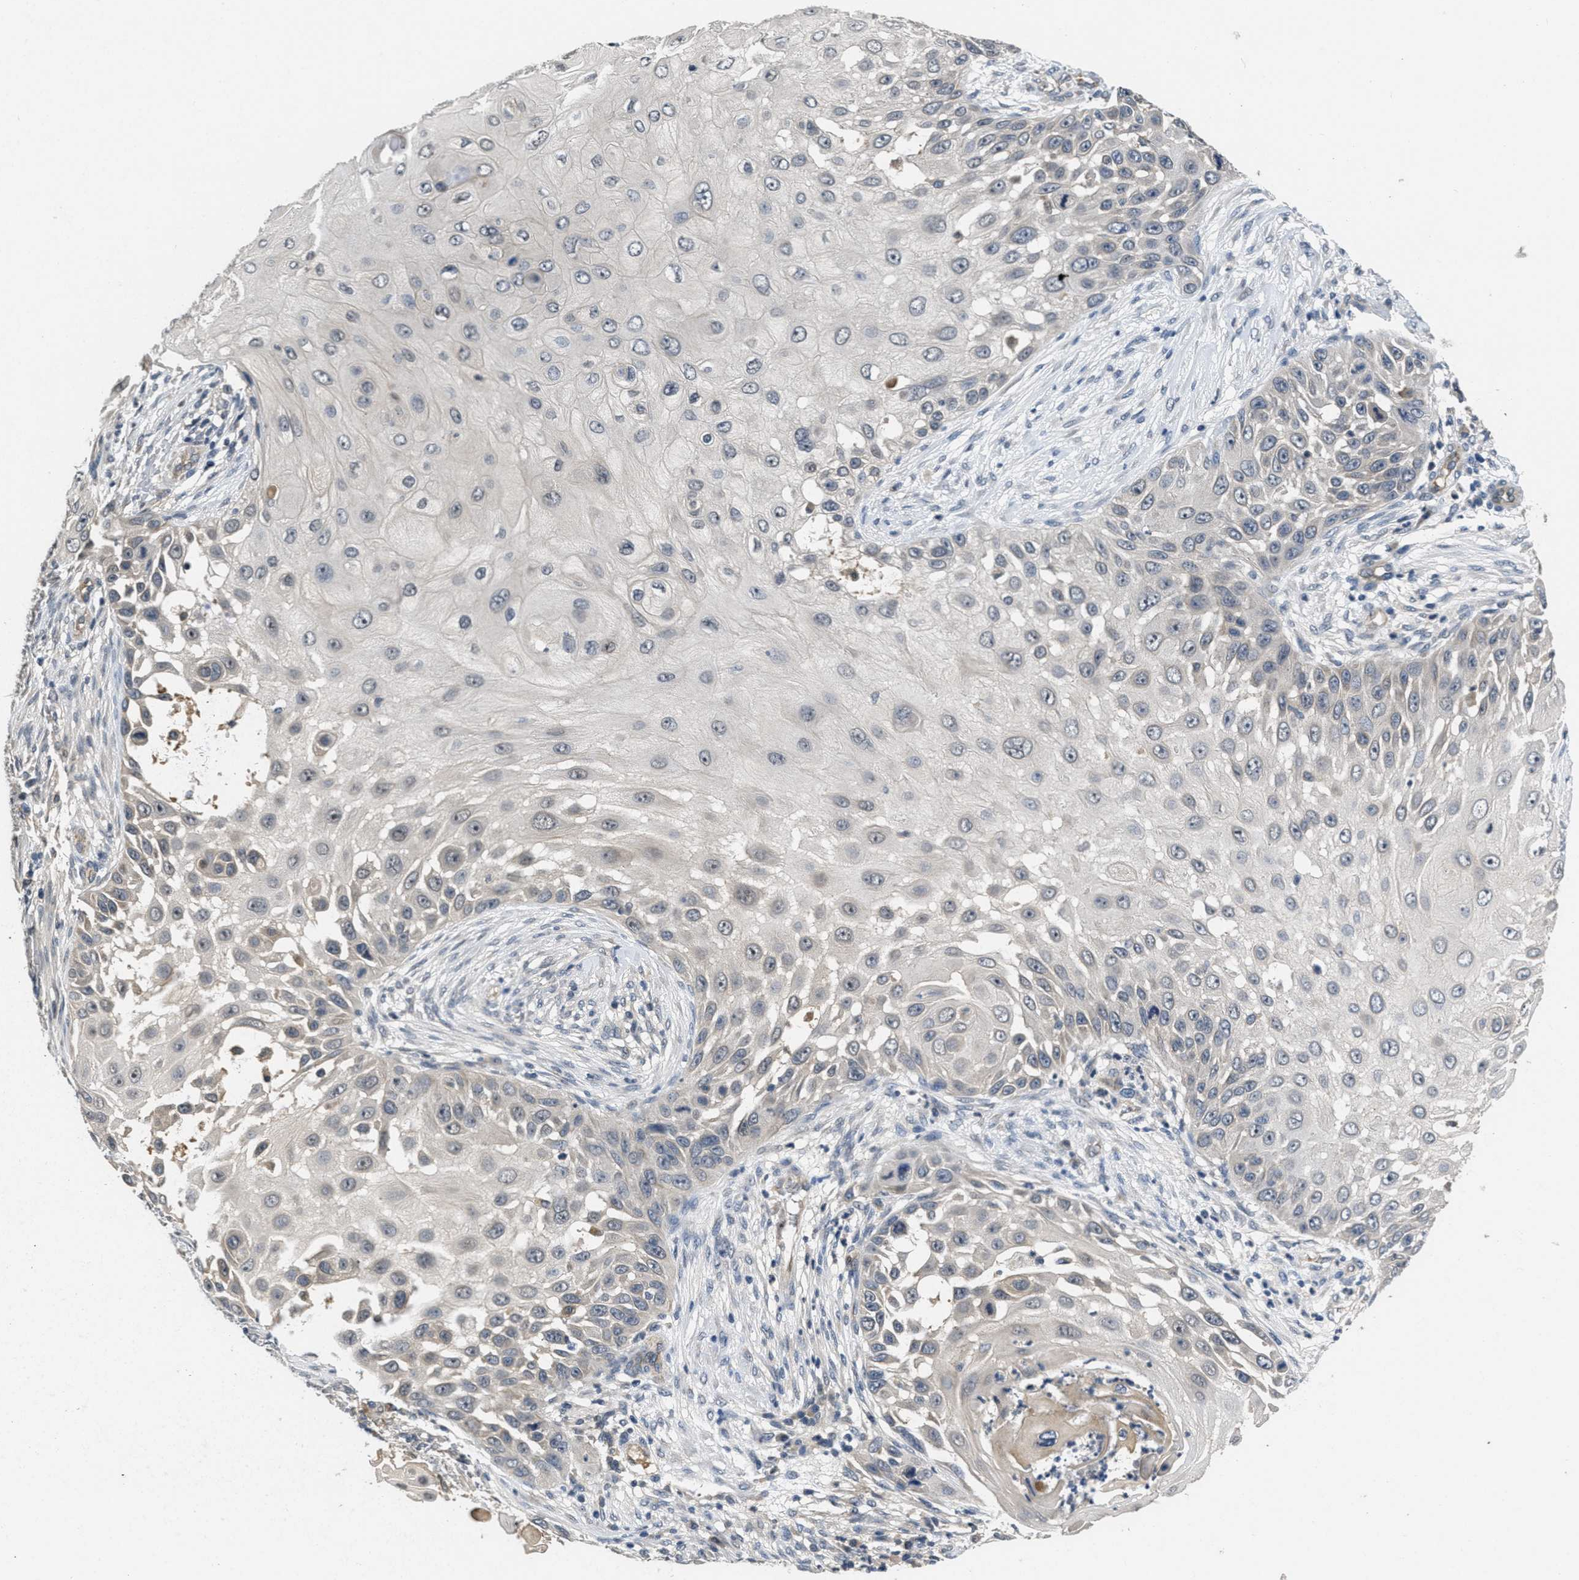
{"staining": {"intensity": "negative", "quantity": "none", "location": "none"}, "tissue": "skin cancer", "cell_type": "Tumor cells", "image_type": "cancer", "snomed": [{"axis": "morphology", "description": "Squamous cell carcinoma, NOS"}, {"axis": "topography", "description": "Skin"}], "caption": "There is no significant expression in tumor cells of skin squamous cell carcinoma.", "gene": "ANGPT1", "patient": {"sex": "female", "age": 44}}